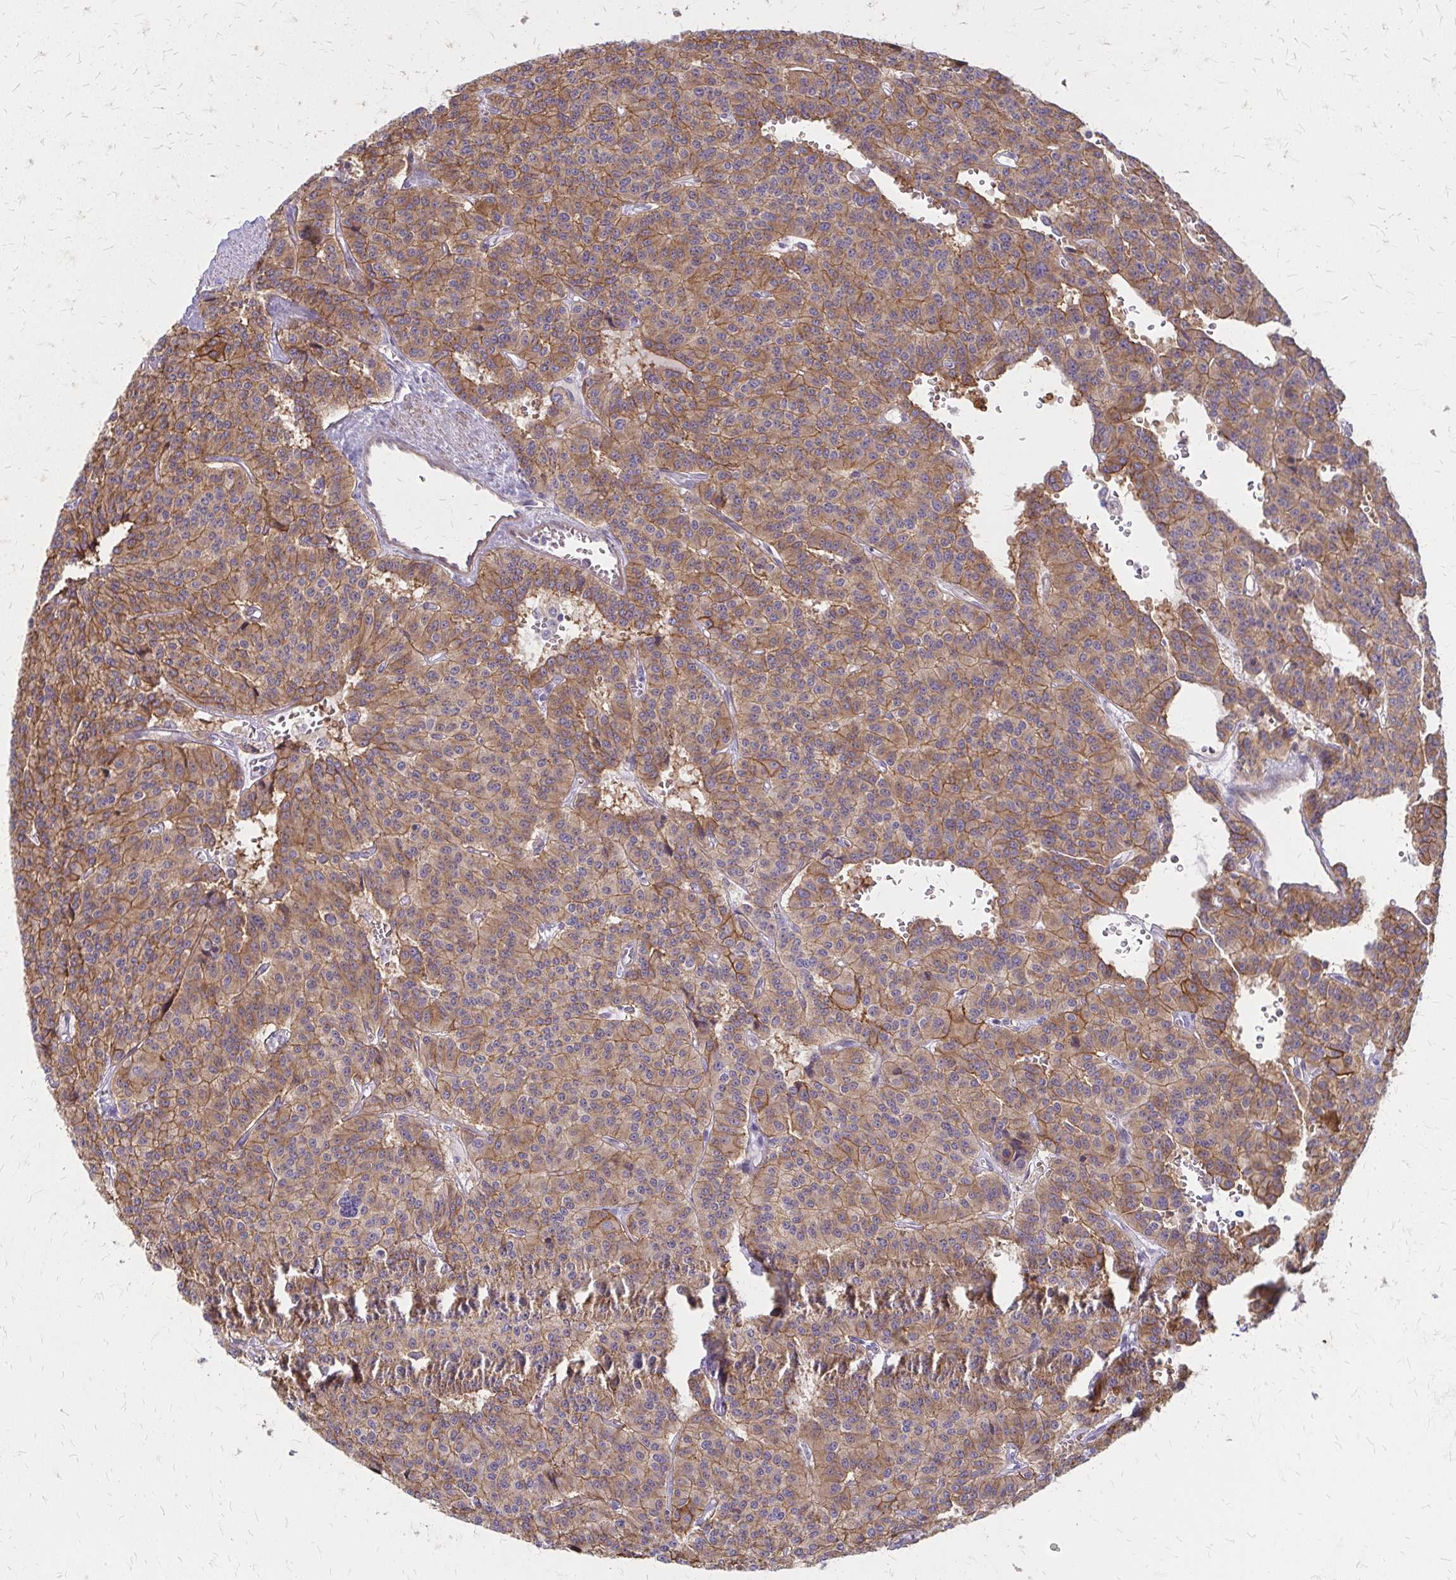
{"staining": {"intensity": "moderate", "quantity": ">75%", "location": "cytoplasmic/membranous"}, "tissue": "carcinoid", "cell_type": "Tumor cells", "image_type": "cancer", "snomed": [{"axis": "morphology", "description": "Carcinoid, malignant, NOS"}, {"axis": "topography", "description": "Lung"}], "caption": "A brown stain labels moderate cytoplasmic/membranous positivity of a protein in human malignant carcinoid tumor cells.", "gene": "ZNF383", "patient": {"sex": "female", "age": 71}}